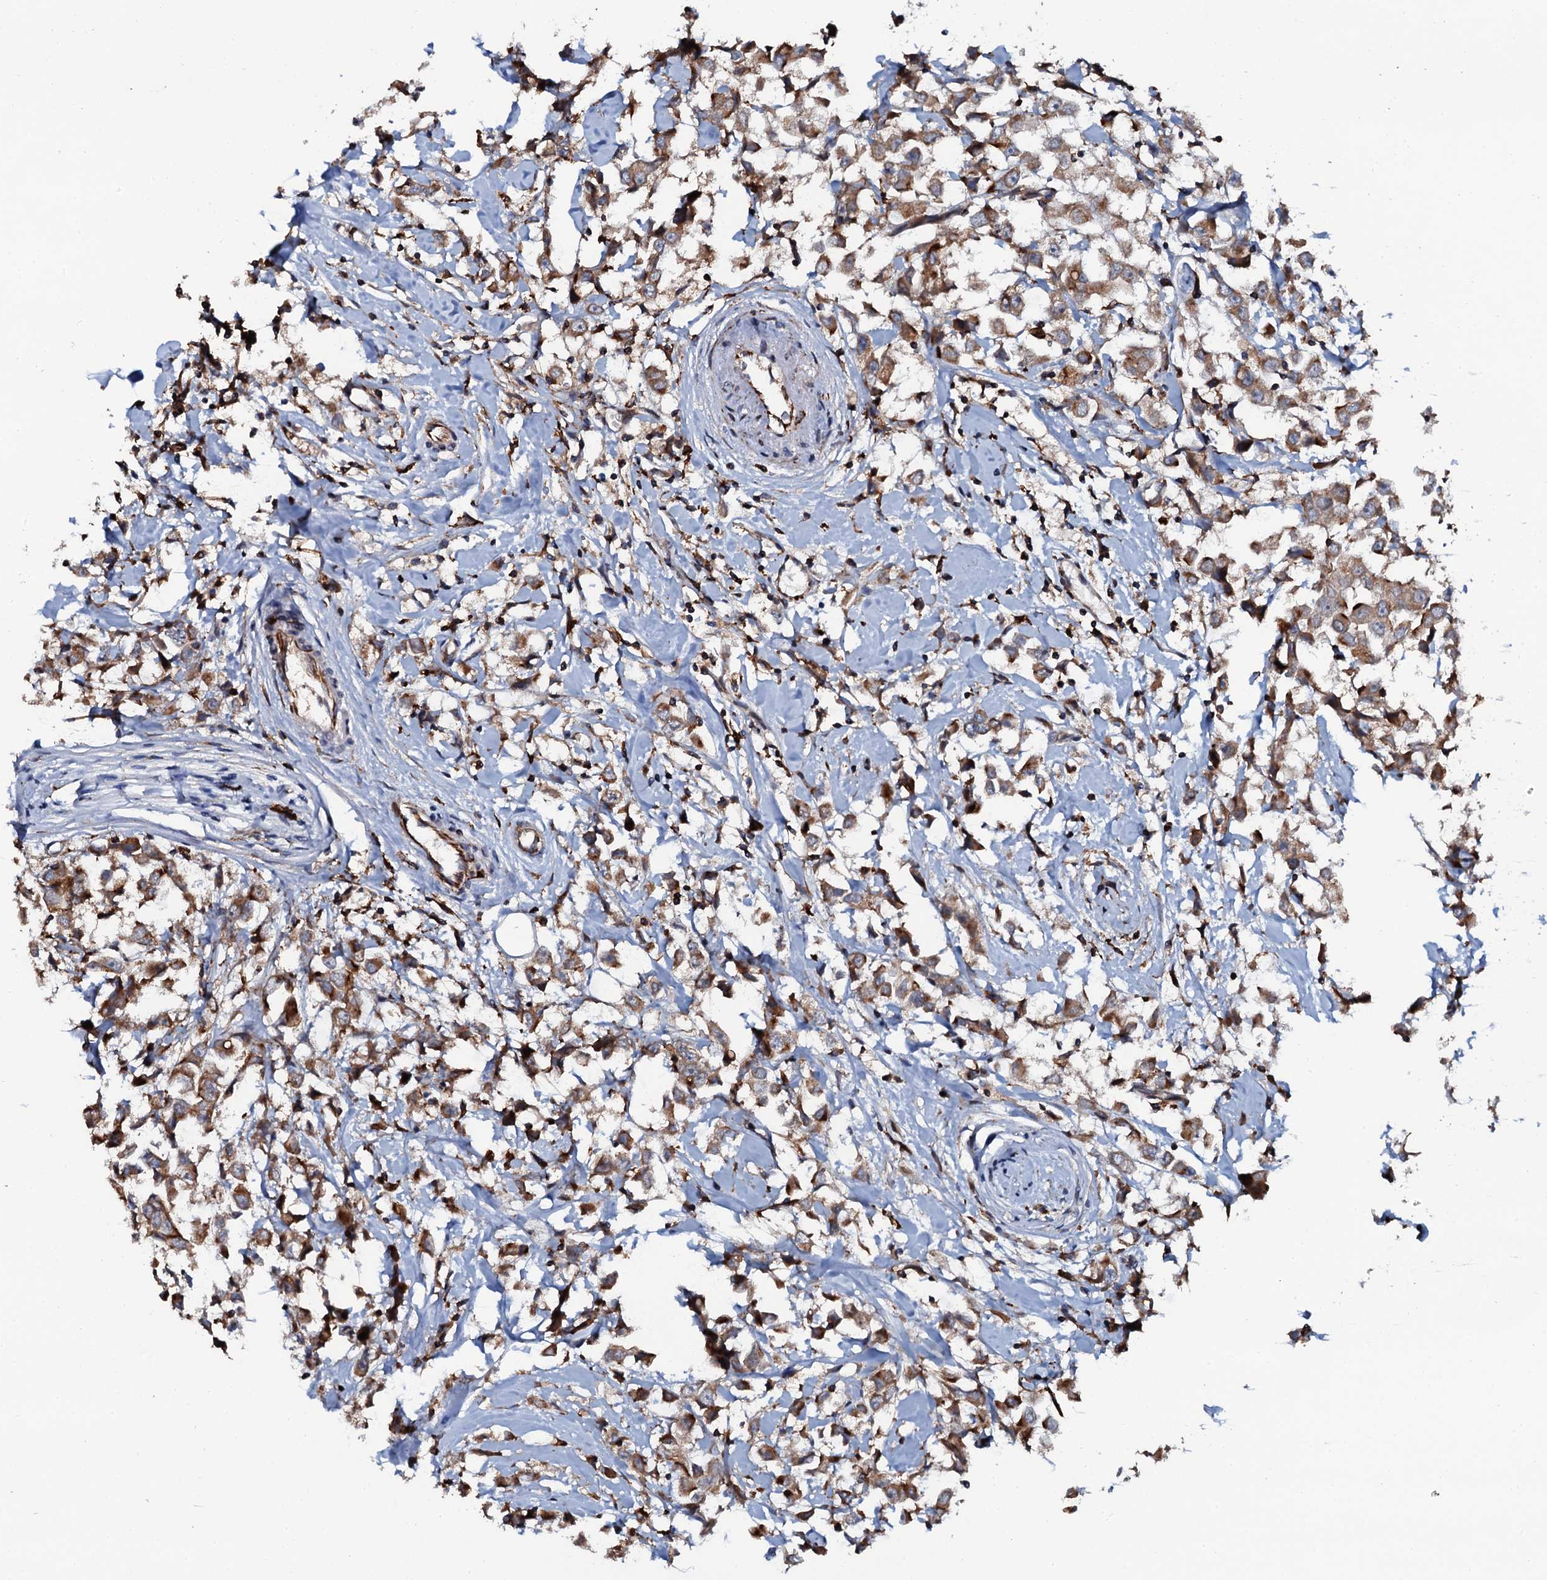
{"staining": {"intensity": "moderate", "quantity": ">75%", "location": "cytoplasmic/membranous"}, "tissue": "breast cancer", "cell_type": "Tumor cells", "image_type": "cancer", "snomed": [{"axis": "morphology", "description": "Duct carcinoma"}, {"axis": "topography", "description": "Breast"}], "caption": "The photomicrograph displays staining of breast infiltrating ductal carcinoma, revealing moderate cytoplasmic/membranous protein staining (brown color) within tumor cells.", "gene": "VAMP8", "patient": {"sex": "female", "age": 61}}